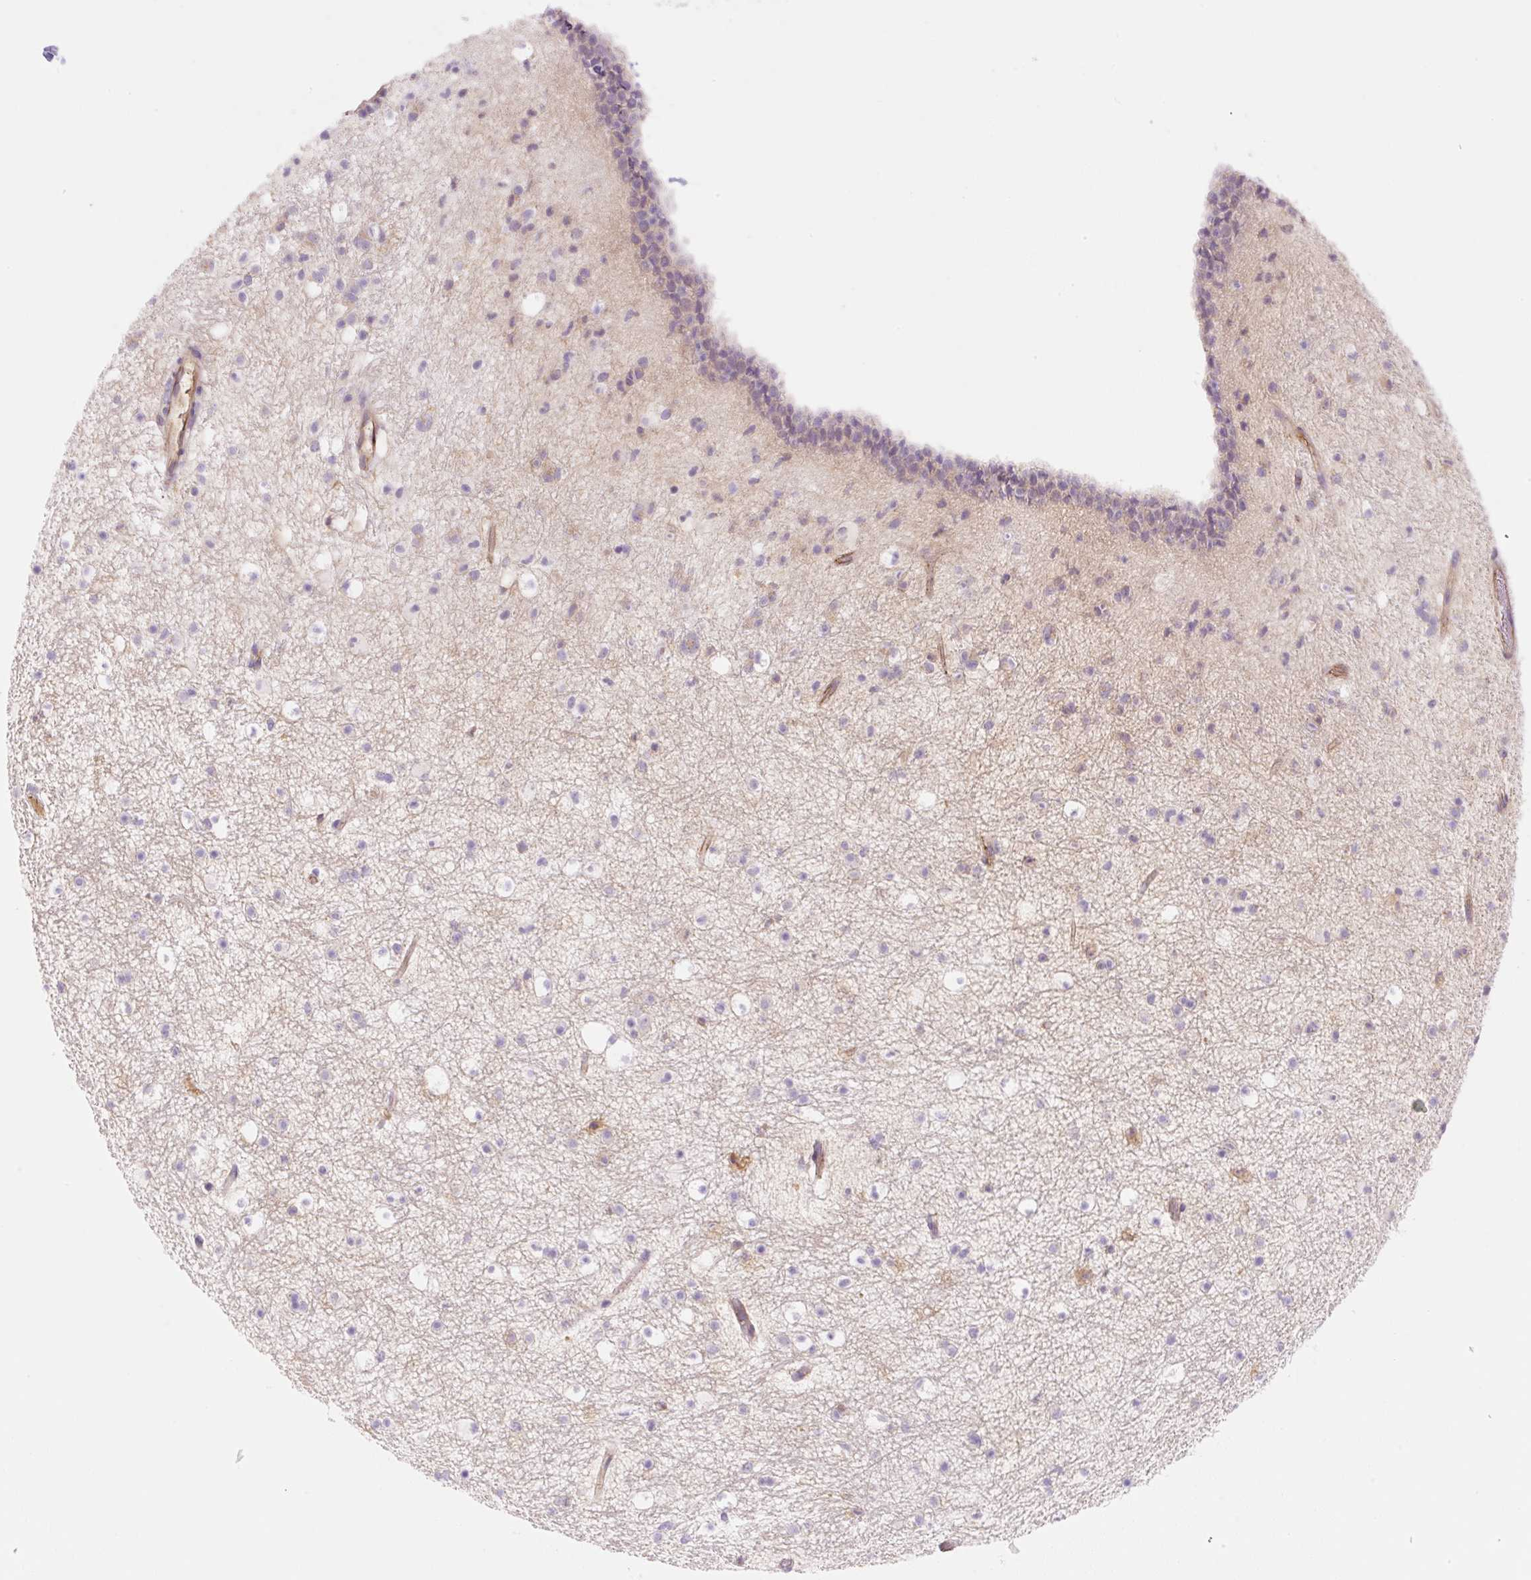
{"staining": {"intensity": "negative", "quantity": "none", "location": "none"}, "tissue": "caudate", "cell_type": "Glial cells", "image_type": "normal", "snomed": [{"axis": "morphology", "description": "Normal tissue, NOS"}, {"axis": "topography", "description": "Lateral ventricle wall"}], "caption": "IHC histopathology image of normal caudate stained for a protein (brown), which displays no expression in glial cells.", "gene": "DENND5A", "patient": {"sex": "male", "age": 37}}